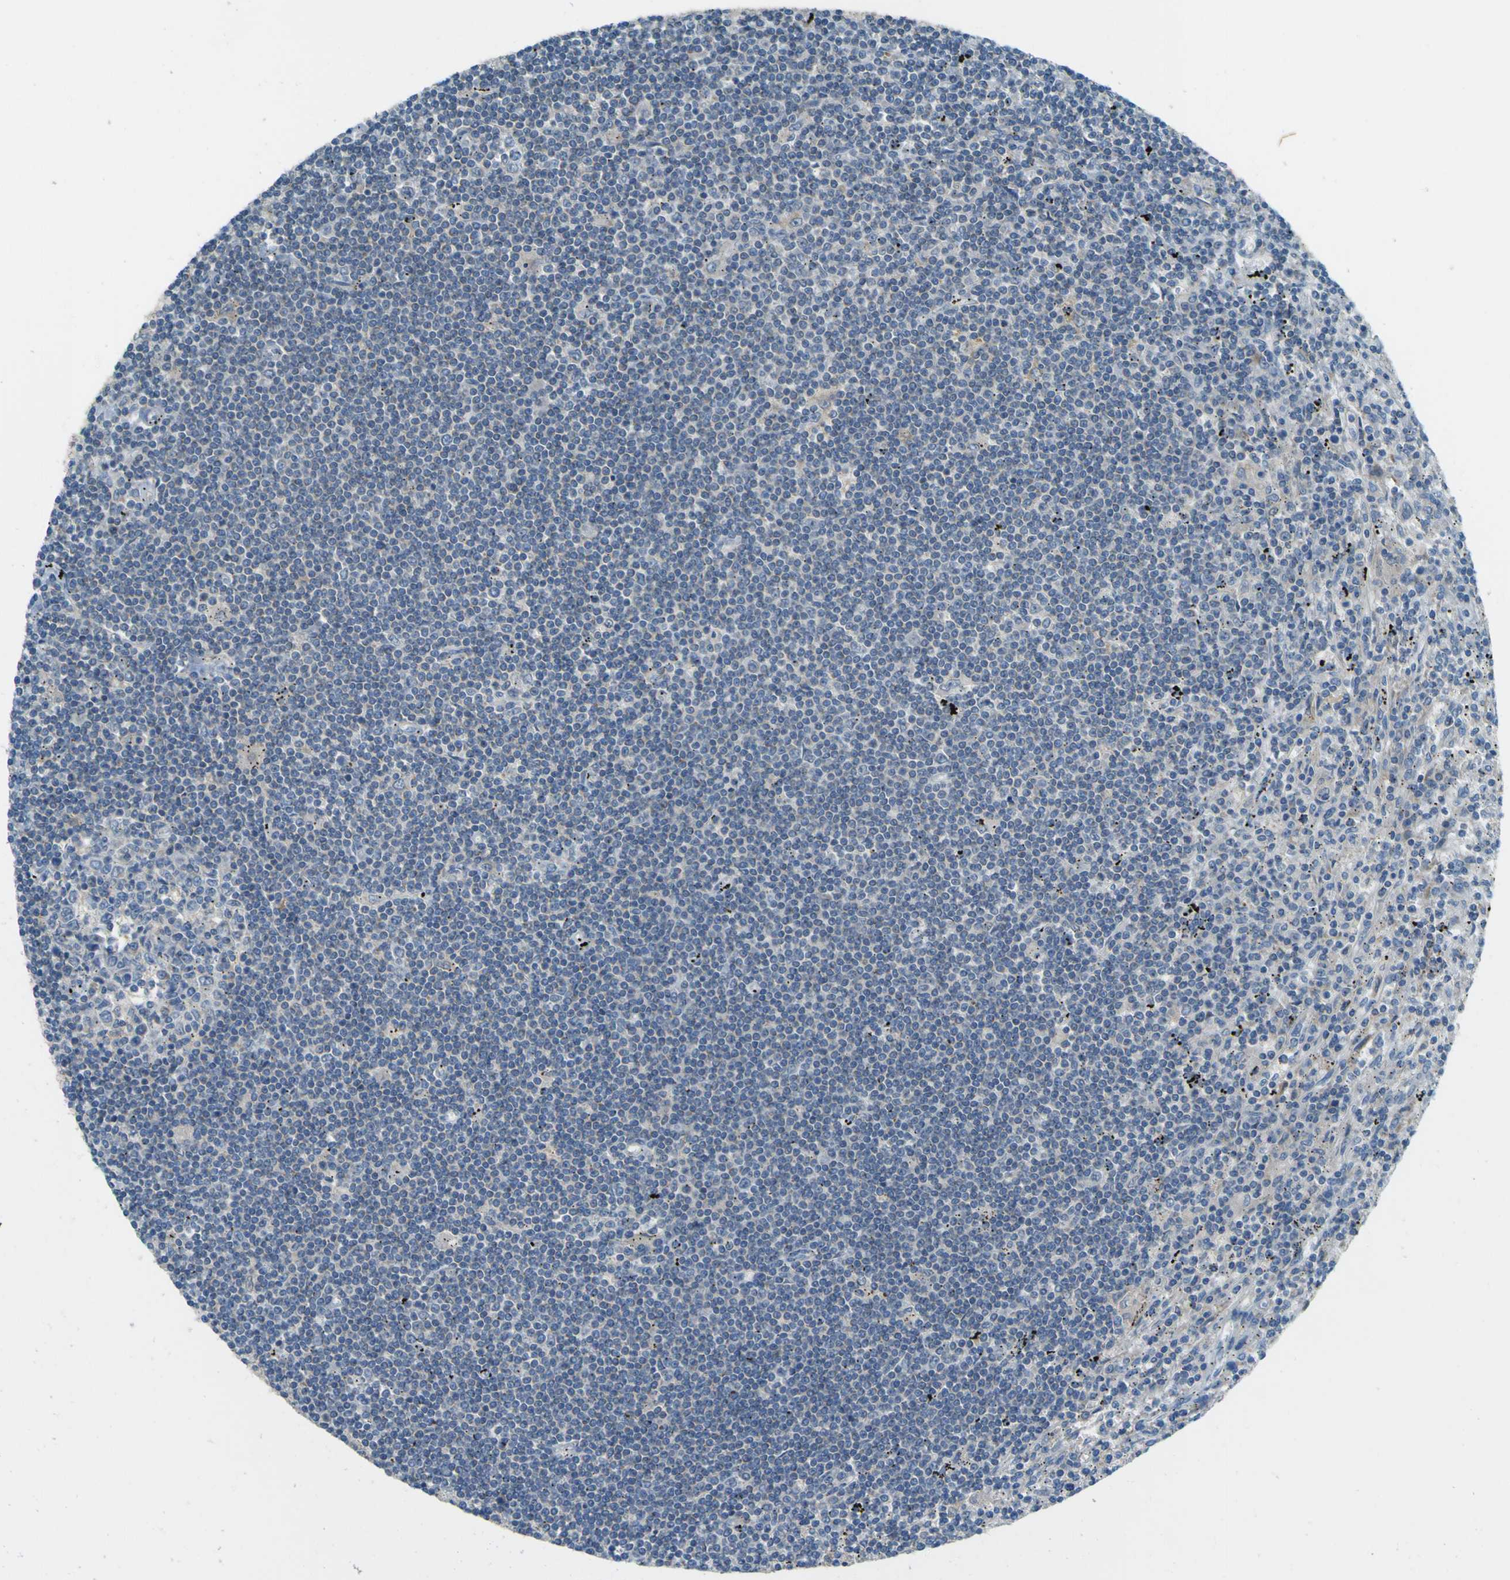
{"staining": {"intensity": "negative", "quantity": "none", "location": "none"}, "tissue": "lymphoma", "cell_type": "Tumor cells", "image_type": "cancer", "snomed": [{"axis": "morphology", "description": "Malignant lymphoma, non-Hodgkin's type, Low grade"}, {"axis": "topography", "description": "Spleen"}], "caption": "Immunohistochemistry (IHC) image of human lymphoma stained for a protein (brown), which shows no expression in tumor cells.", "gene": "FKTN", "patient": {"sex": "male", "age": 76}}